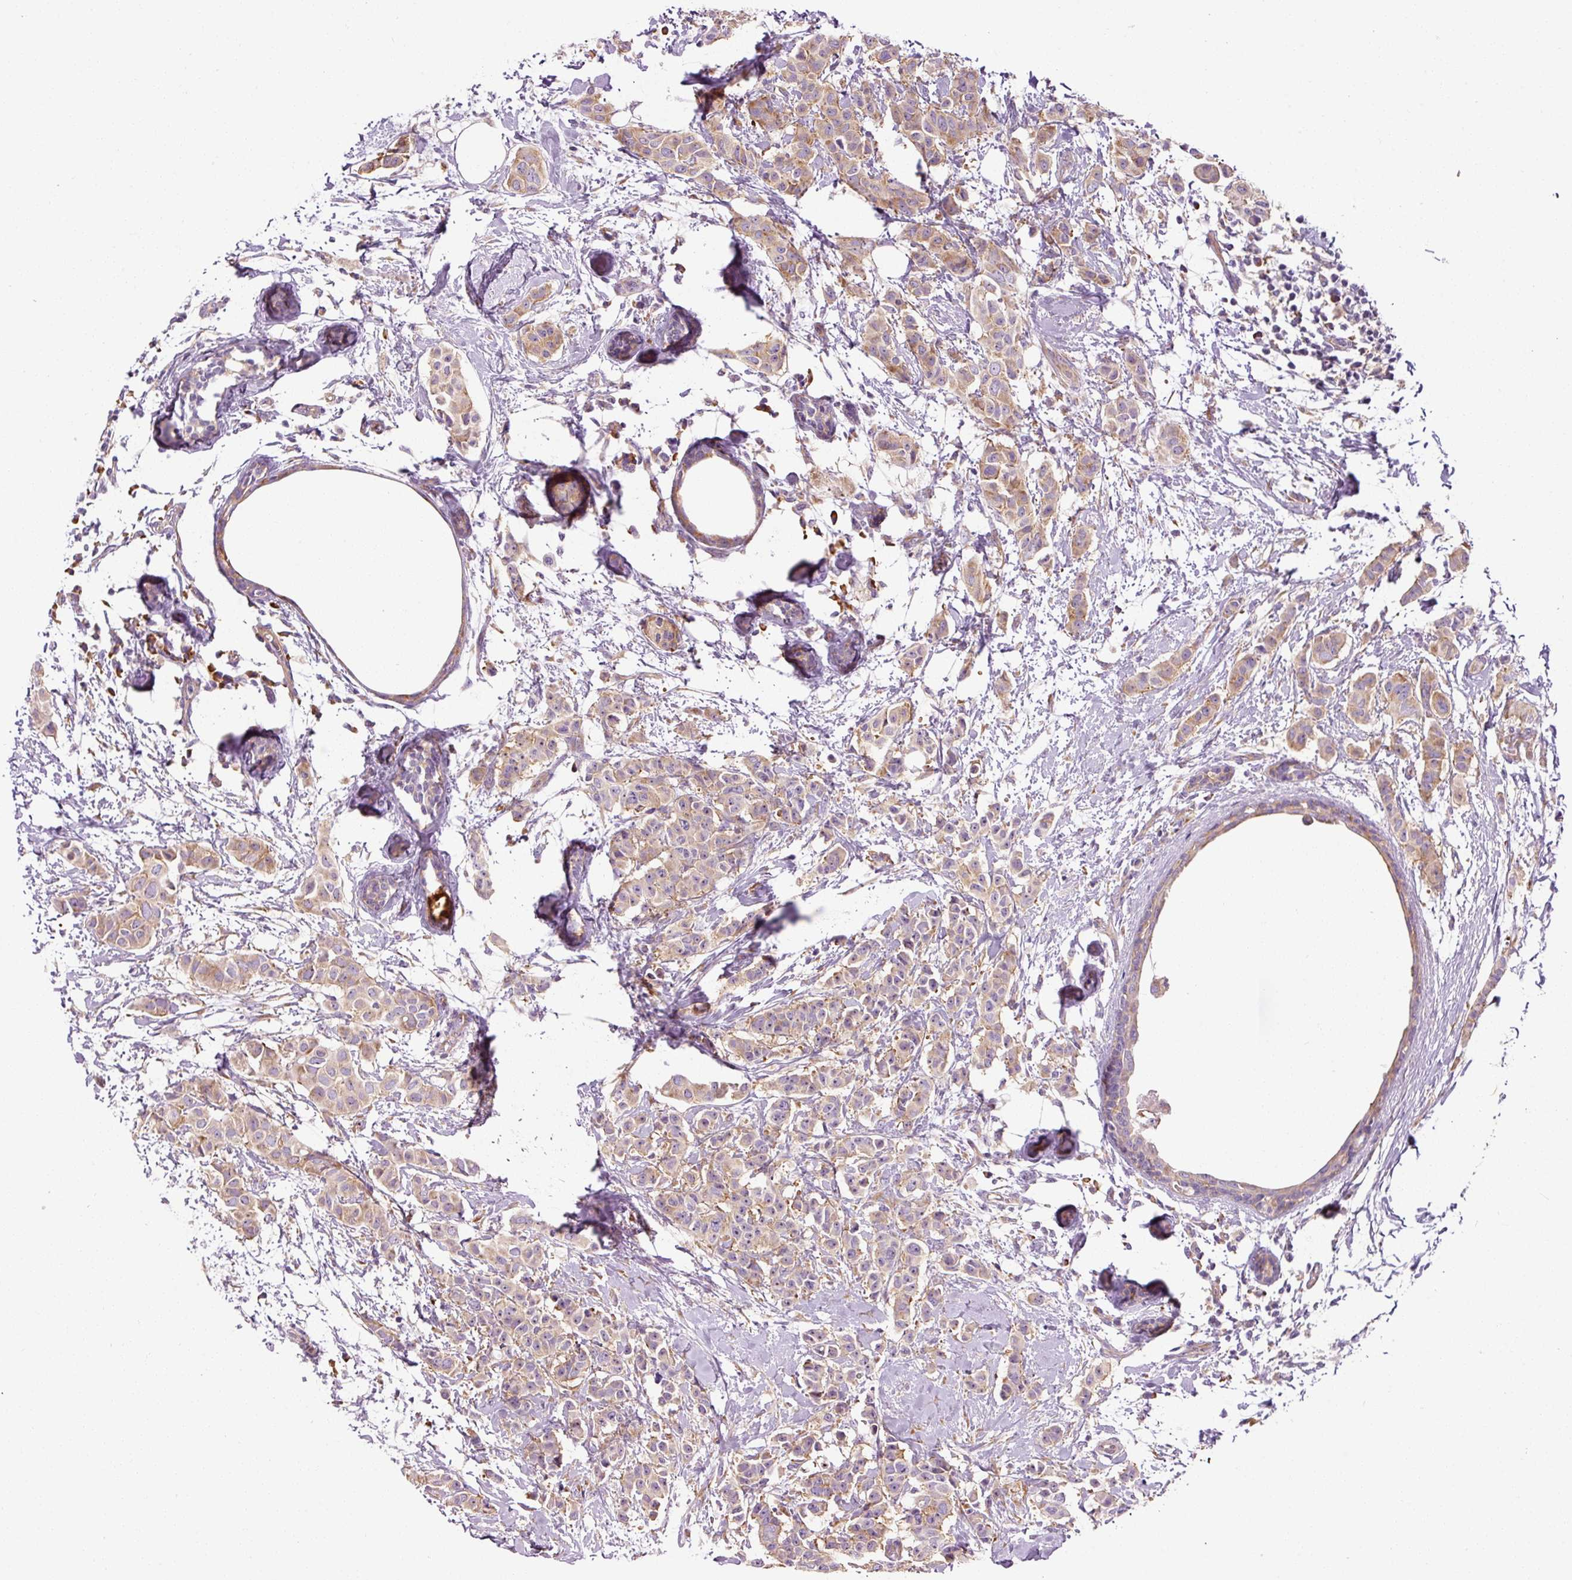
{"staining": {"intensity": "moderate", "quantity": ">75%", "location": "cytoplasmic/membranous"}, "tissue": "breast cancer", "cell_type": "Tumor cells", "image_type": "cancer", "snomed": [{"axis": "morphology", "description": "Duct carcinoma"}, {"axis": "topography", "description": "Breast"}], "caption": "About >75% of tumor cells in breast intraductal carcinoma show moderate cytoplasmic/membranous protein positivity as visualized by brown immunohistochemical staining.", "gene": "RPL10A", "patient": {"sex": "female", "age": 40}}